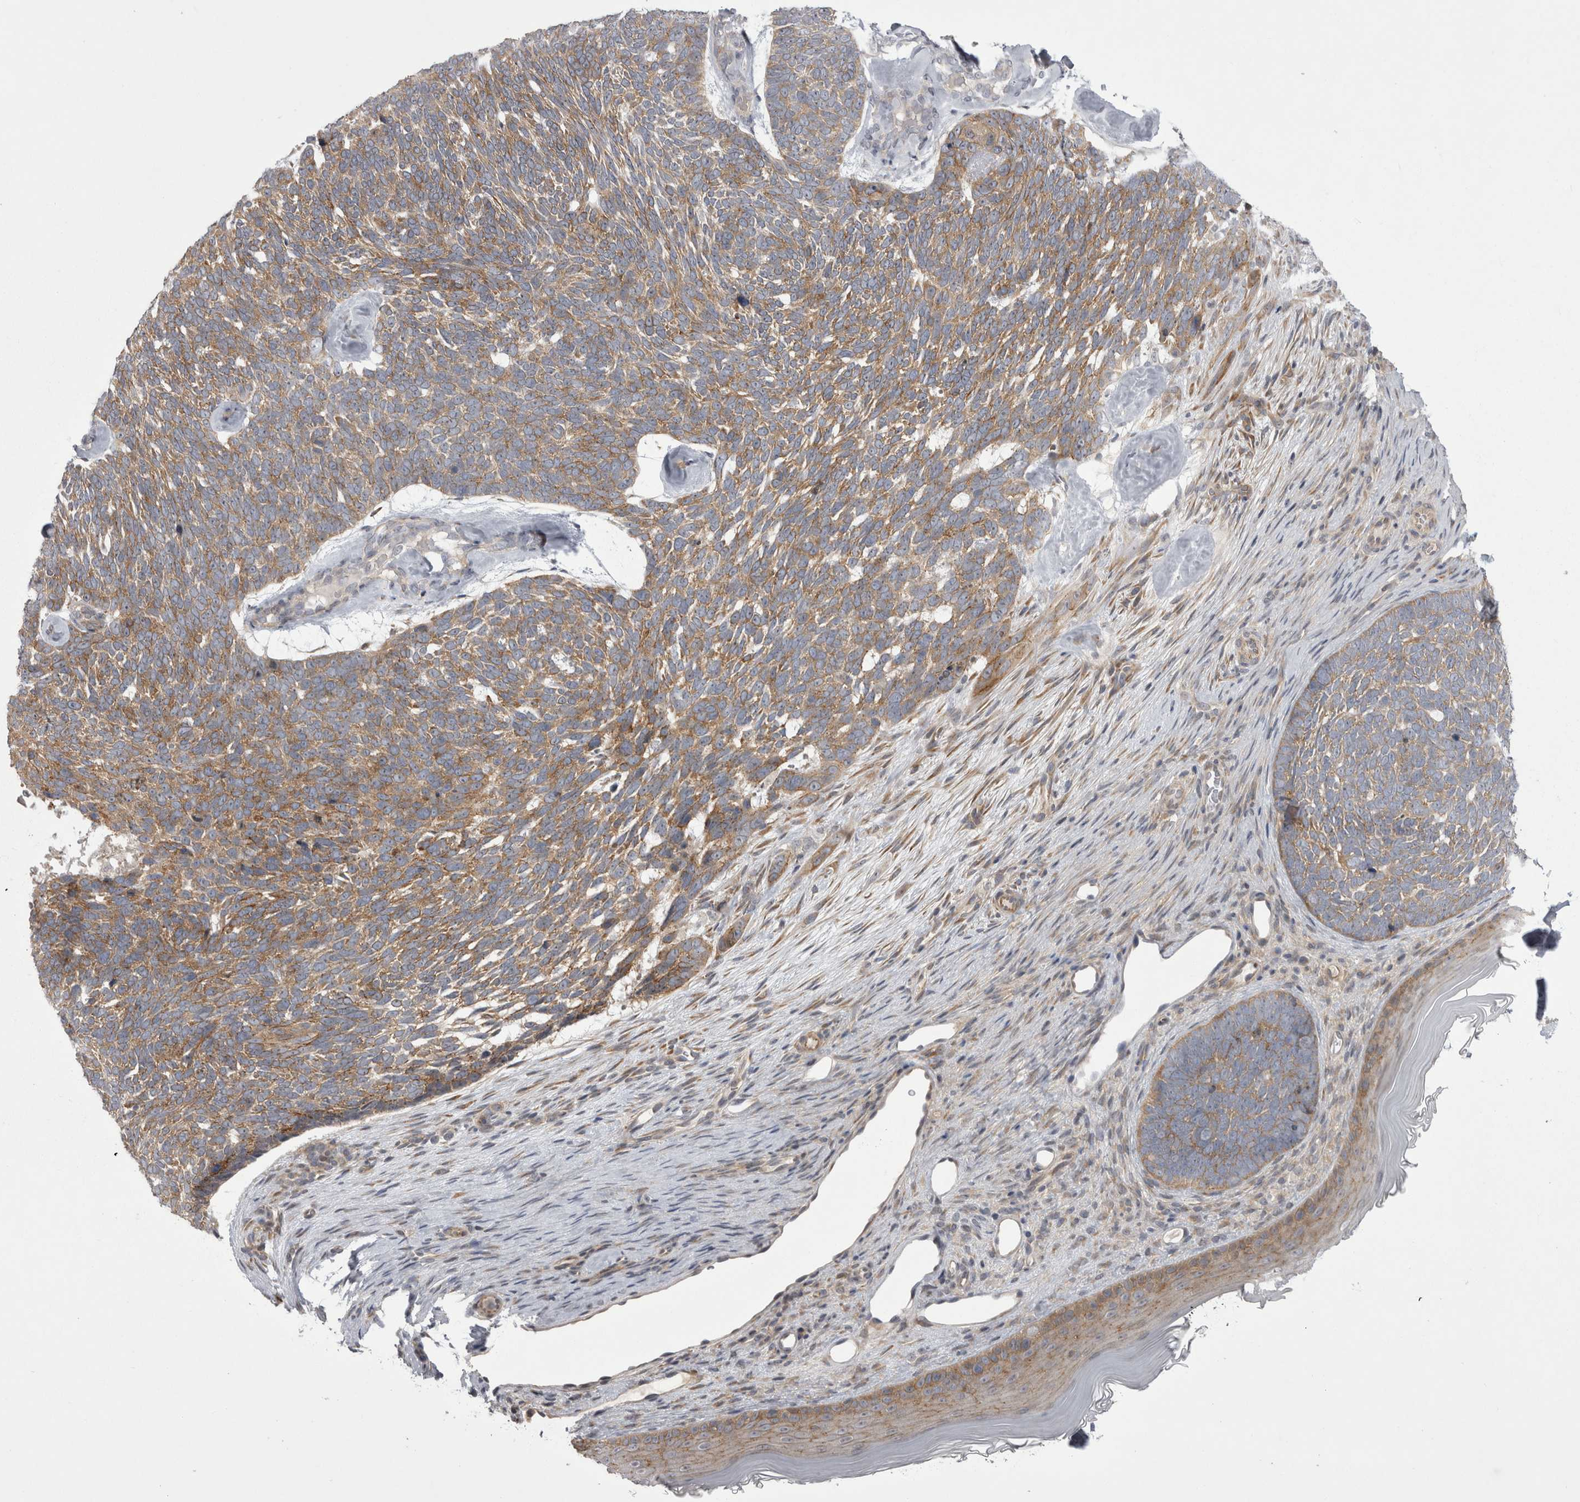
{"staining": {"intensity": "moderate", "quantity": ">75%", "location": "cytoplasmic/membranous"}, "tissue": "skin cancer", "cell_type": "Tumor cells", "image_type": "cancer", "snomed": [{"axis": "morphology", "description": "Basal cell carcinoma"}, {"axis": "topography", "description": "Skin"}], "caption": "Protein analysis of basal cell carcinoma (skin) tissue demonstrates moderate cytoplasmic/membranous staining in about >75% of tumor cells.", "gene": "NENF", "patient": {"sex": "female", "age": 85}}